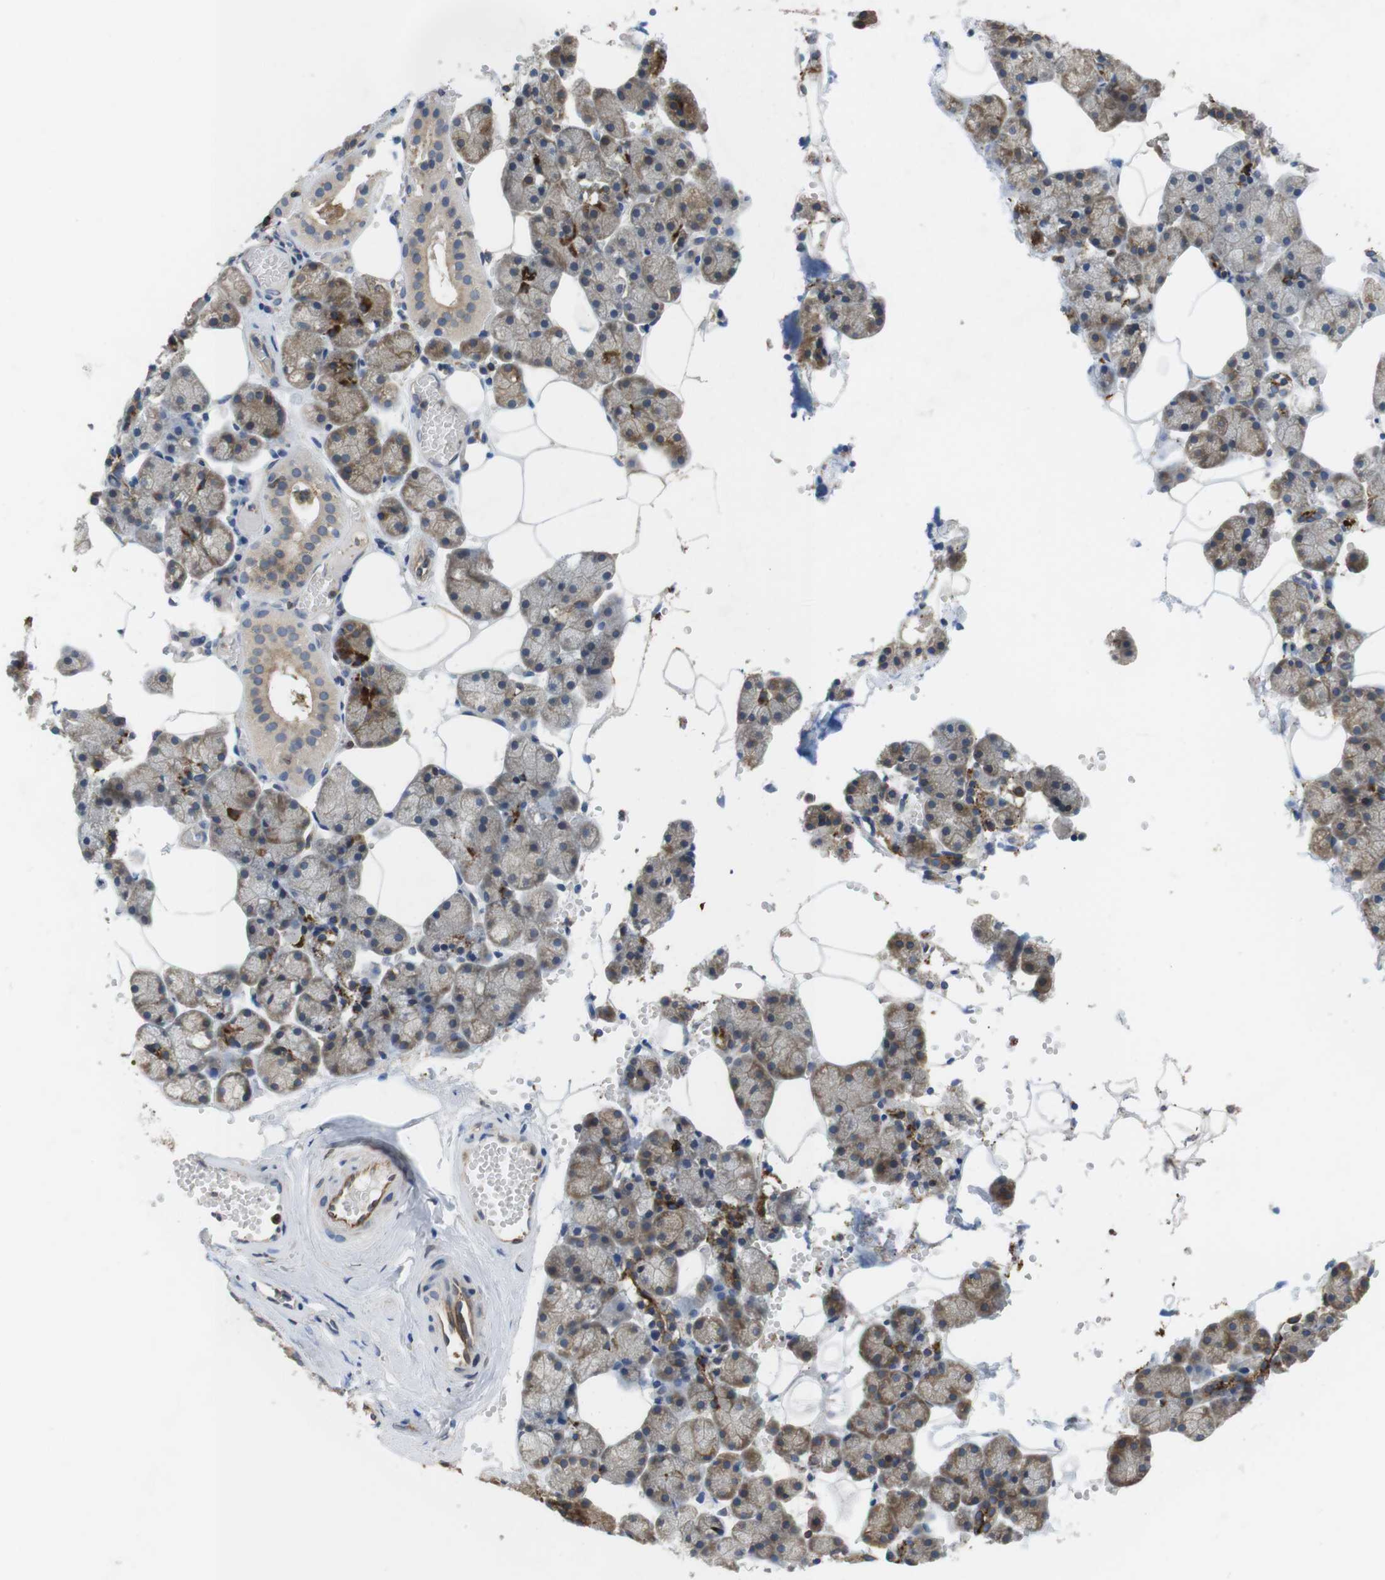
{"staining": {"intensity": "moderate", "quantity": ">75%", "location": "cytoplasmic/membranous"}, "tissue": "salivary gland", "cell_type": "Glandular cells", "image_type": "normal", "snomed": [{"axis": "morphology", "description": "Normal tissue, NOS"}, {"axis": "topography", "description": "Salivary gland"}], "caption": "Protein analysis of benign salivary gland exhibits moderate cytoplasmic/membranous staining in about >75% of glandular cells.", "gene": "ARL6IP5", "patient": {"sex": "male", "age": 62}}